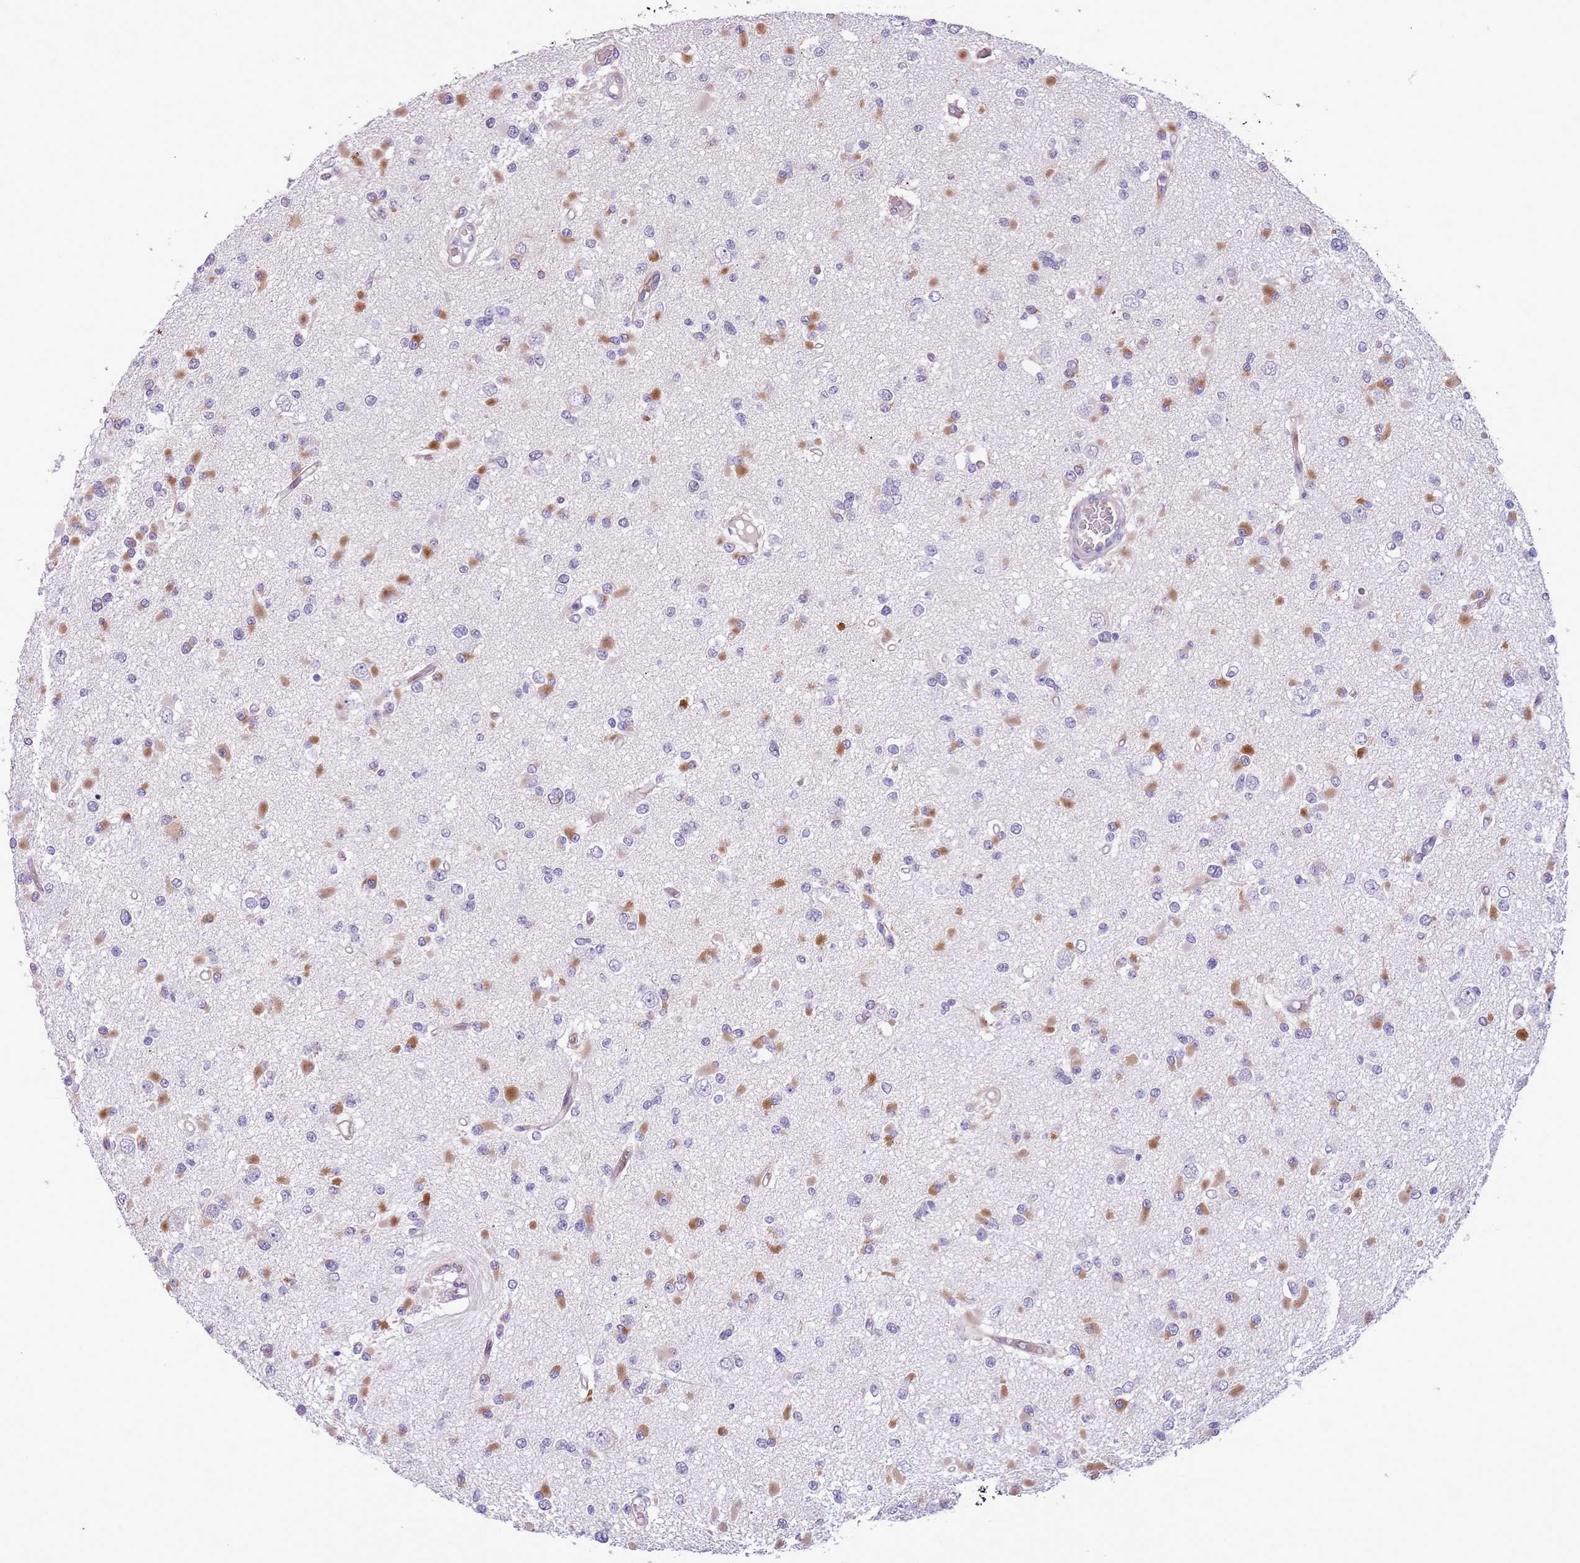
{"staining": {"intensity": "moderate", "quantity": "<25%", "location": "cytoplasmic/membranous"}, "tissue": "glioma", "cell_type": "Tumor cells", "image_type": "cancer", "snomed": [{"axis": "morphology", "description": "Glioma, malignant, Low grade"}, {"axis": "topography", "description": "Brain"}], "caption": "Tumor cells reveal moderate cytoplasmic/membranous expression in approximately <25% of cells in glioma.", "gene": "MRPL32", "patient": {"sex": "female", "age": 22}}